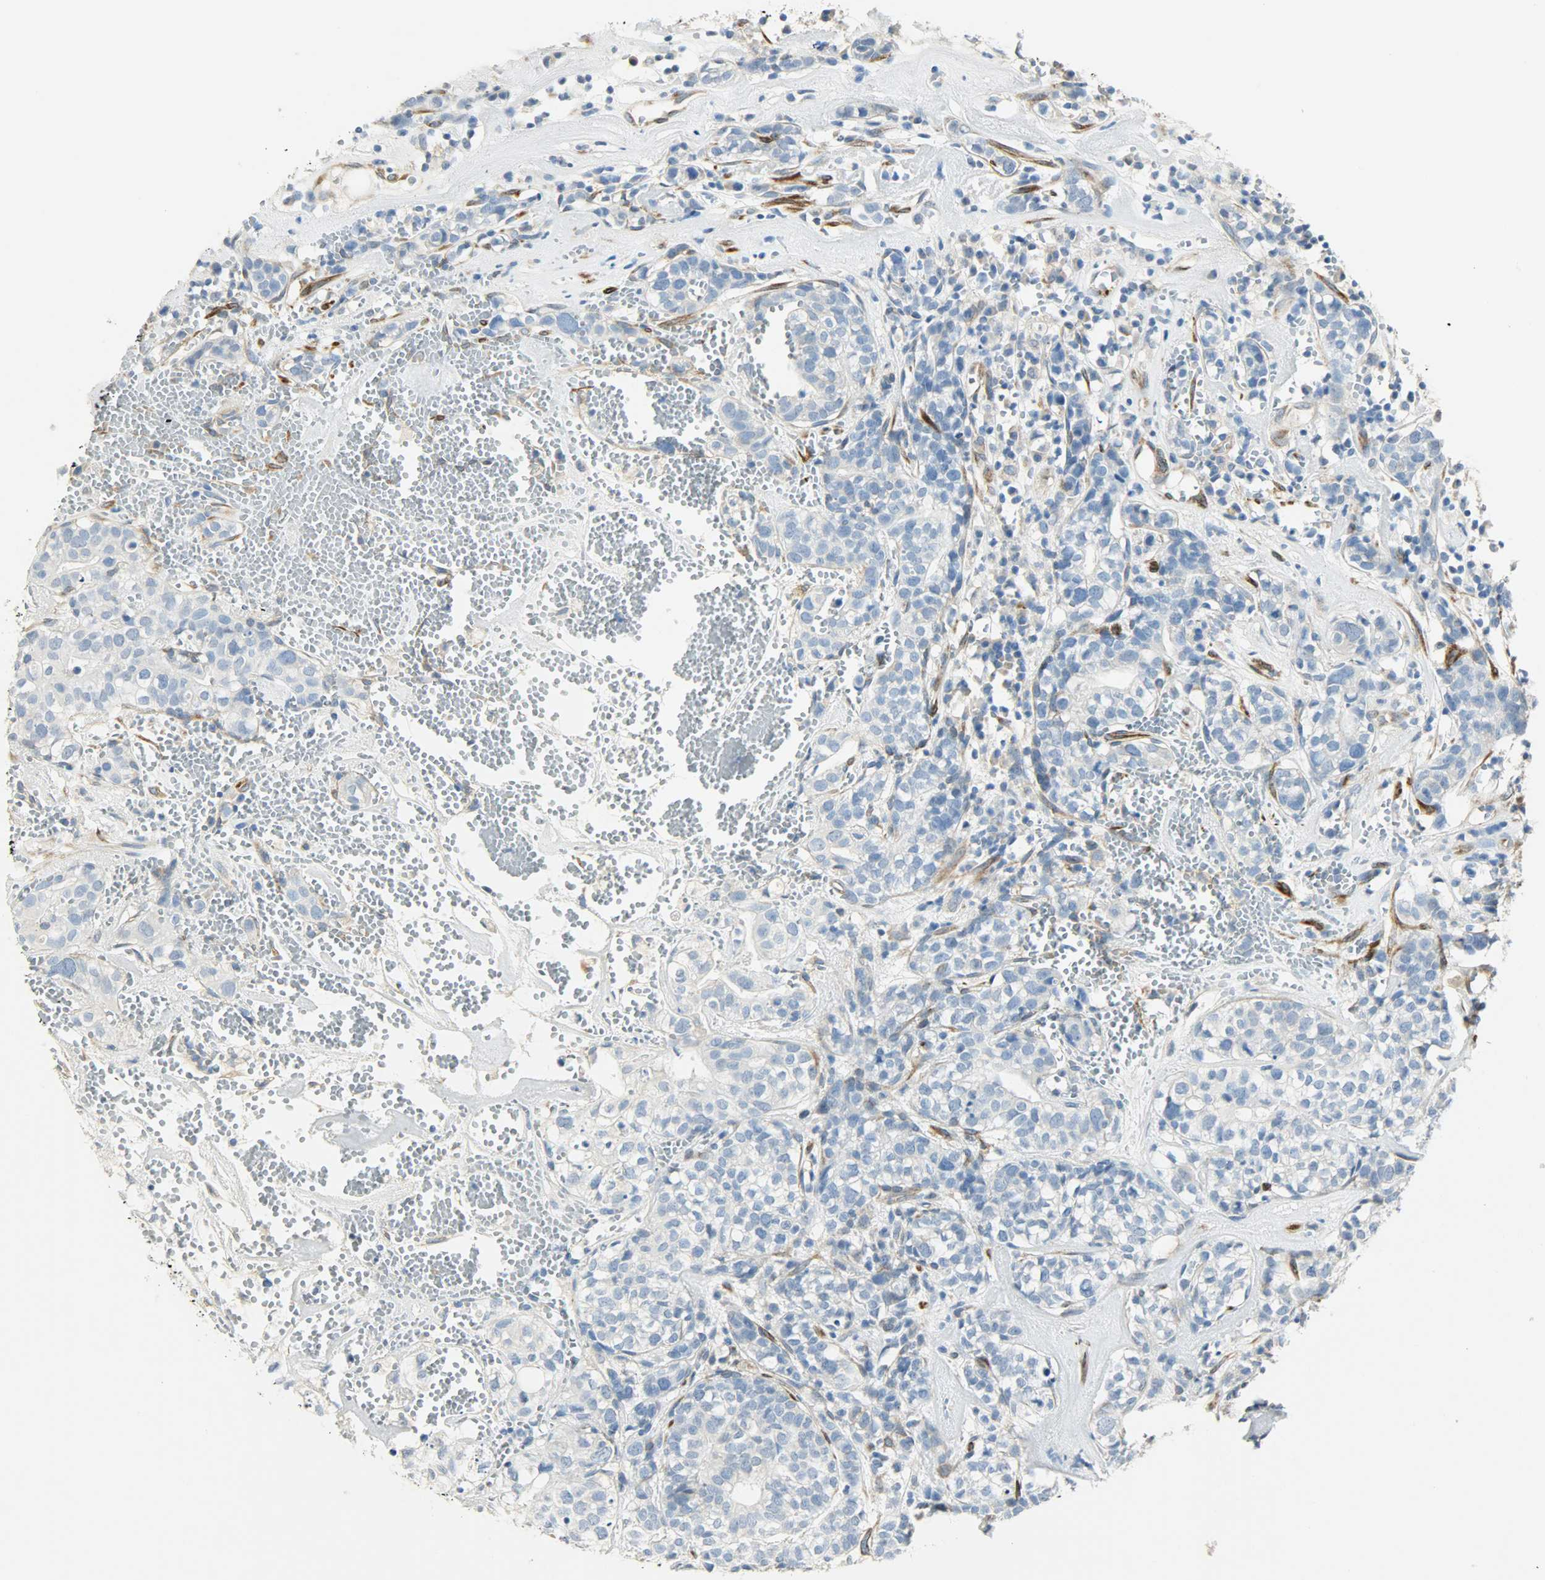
{"staining": {"intensity": "negative", "quantity": "none", "location": "none"}, "tissue": "head and neck cancer", "cell_type": "Tumor cells", "image_type": "cancer", "snomed": [{"axis": "morphology", "description": "Adenocarcinoma, NOS"}, {"axis": "topography", "description": "Salivary gland"}, {"axis": "topography", "description": "Head-Neck"}], "caption": "High power microscopy image of an immunohistochemistry (IHC) histopathology image of head and neck cancer, revealing no significant expression in tumor cells.", "gene": "PKD2", "patient": {"sex": "female", "age": 65}}